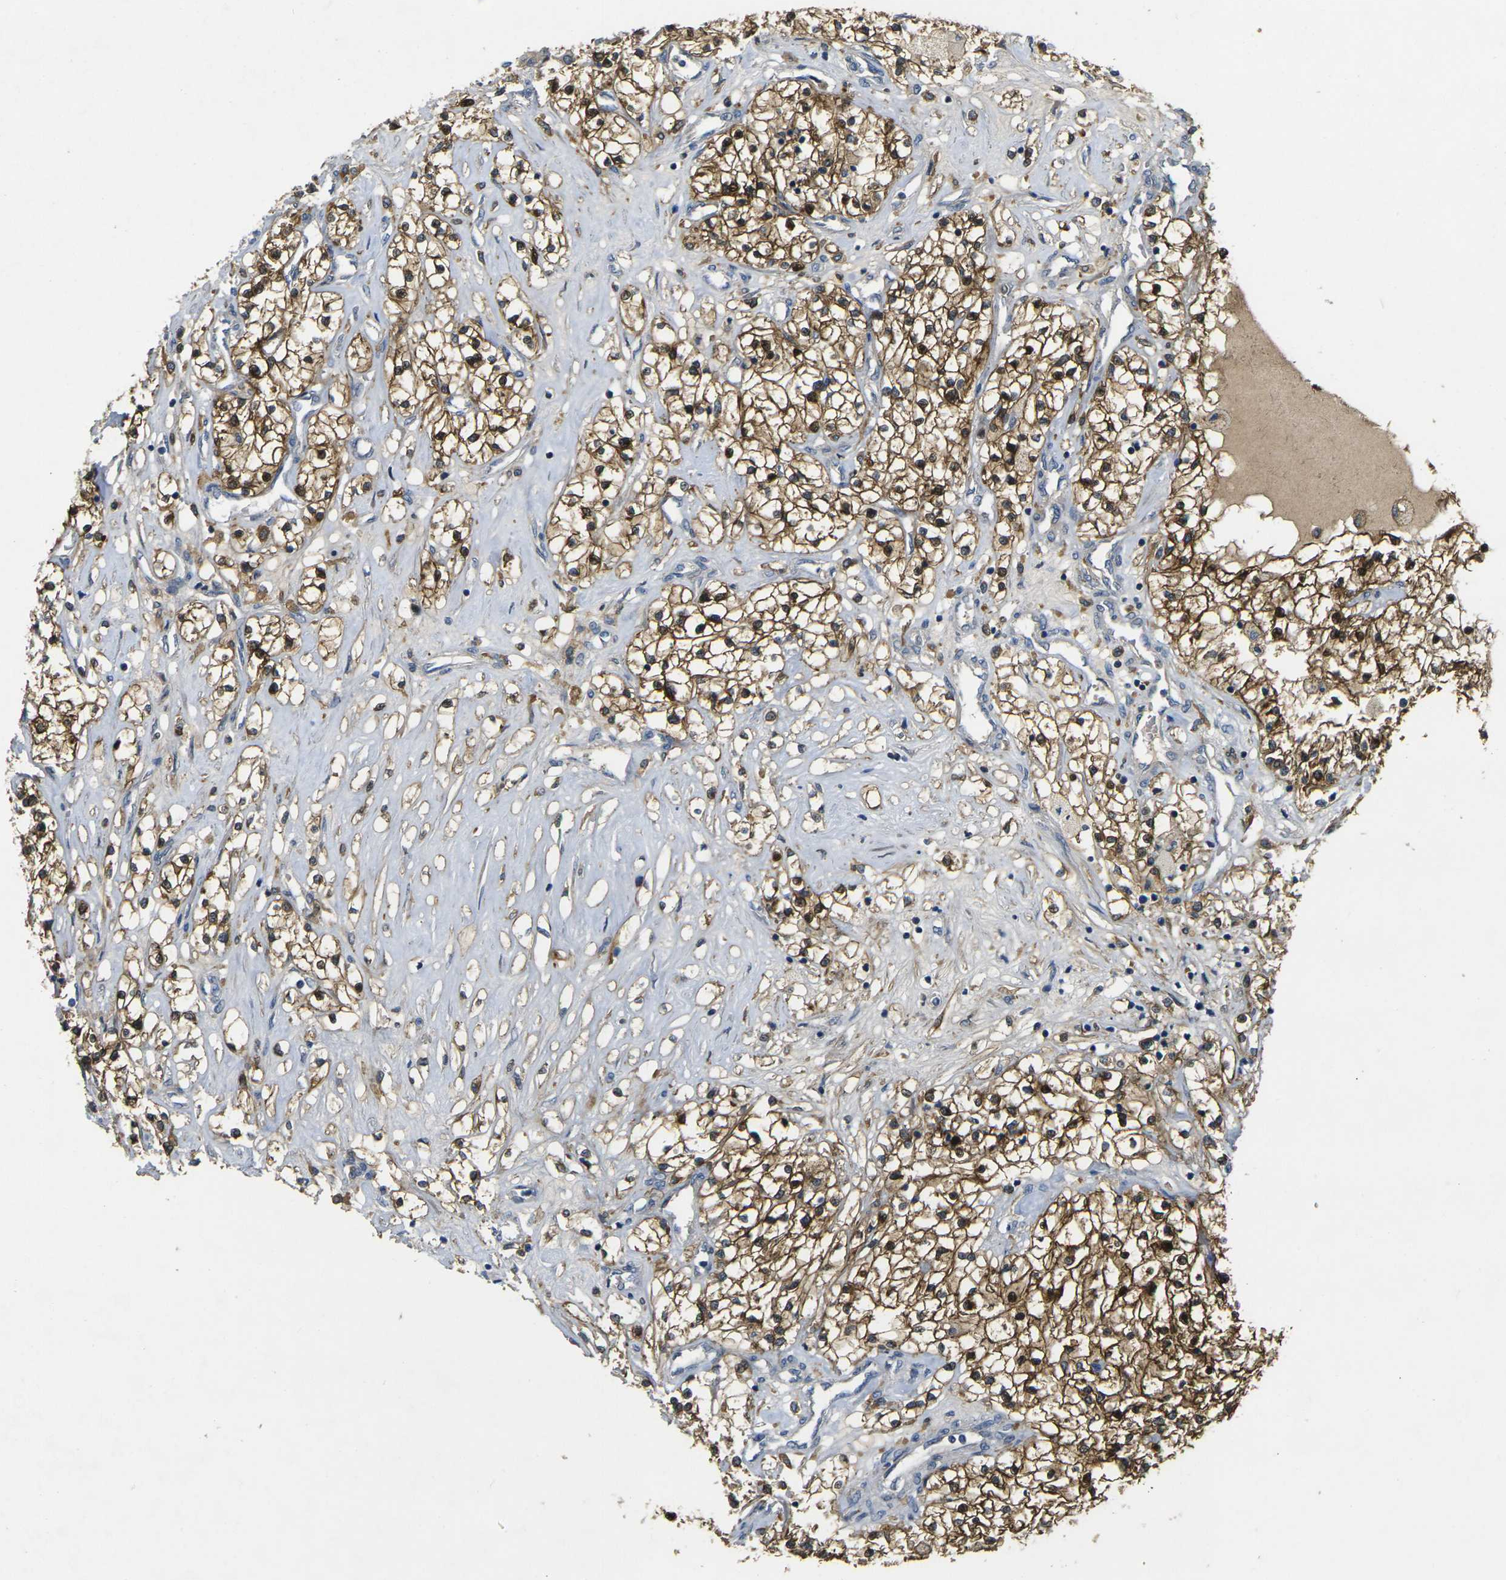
{"staining": {"intensity": "moderate", "quantity": ">75%", "location": "cytoplasmic/membranous,nuclear"}, "tissue": "renal cancer", "cell_type": "Tumor cells", "image_type": "cancer", "snomed": [{"axis": "morphology", "description": "Adenocarcinoma, NOS"}, {"axis": "topography", "description": "Kidney"}], "caption": "Adenocarcinoma (renal) stained for a protein (brown) shows moderate cytoplasmic/membranous and nuclear positive staining in about >75% of tumor cells.", "gene": "PIGL", "patient": {"sex": "male", "age": 68}}